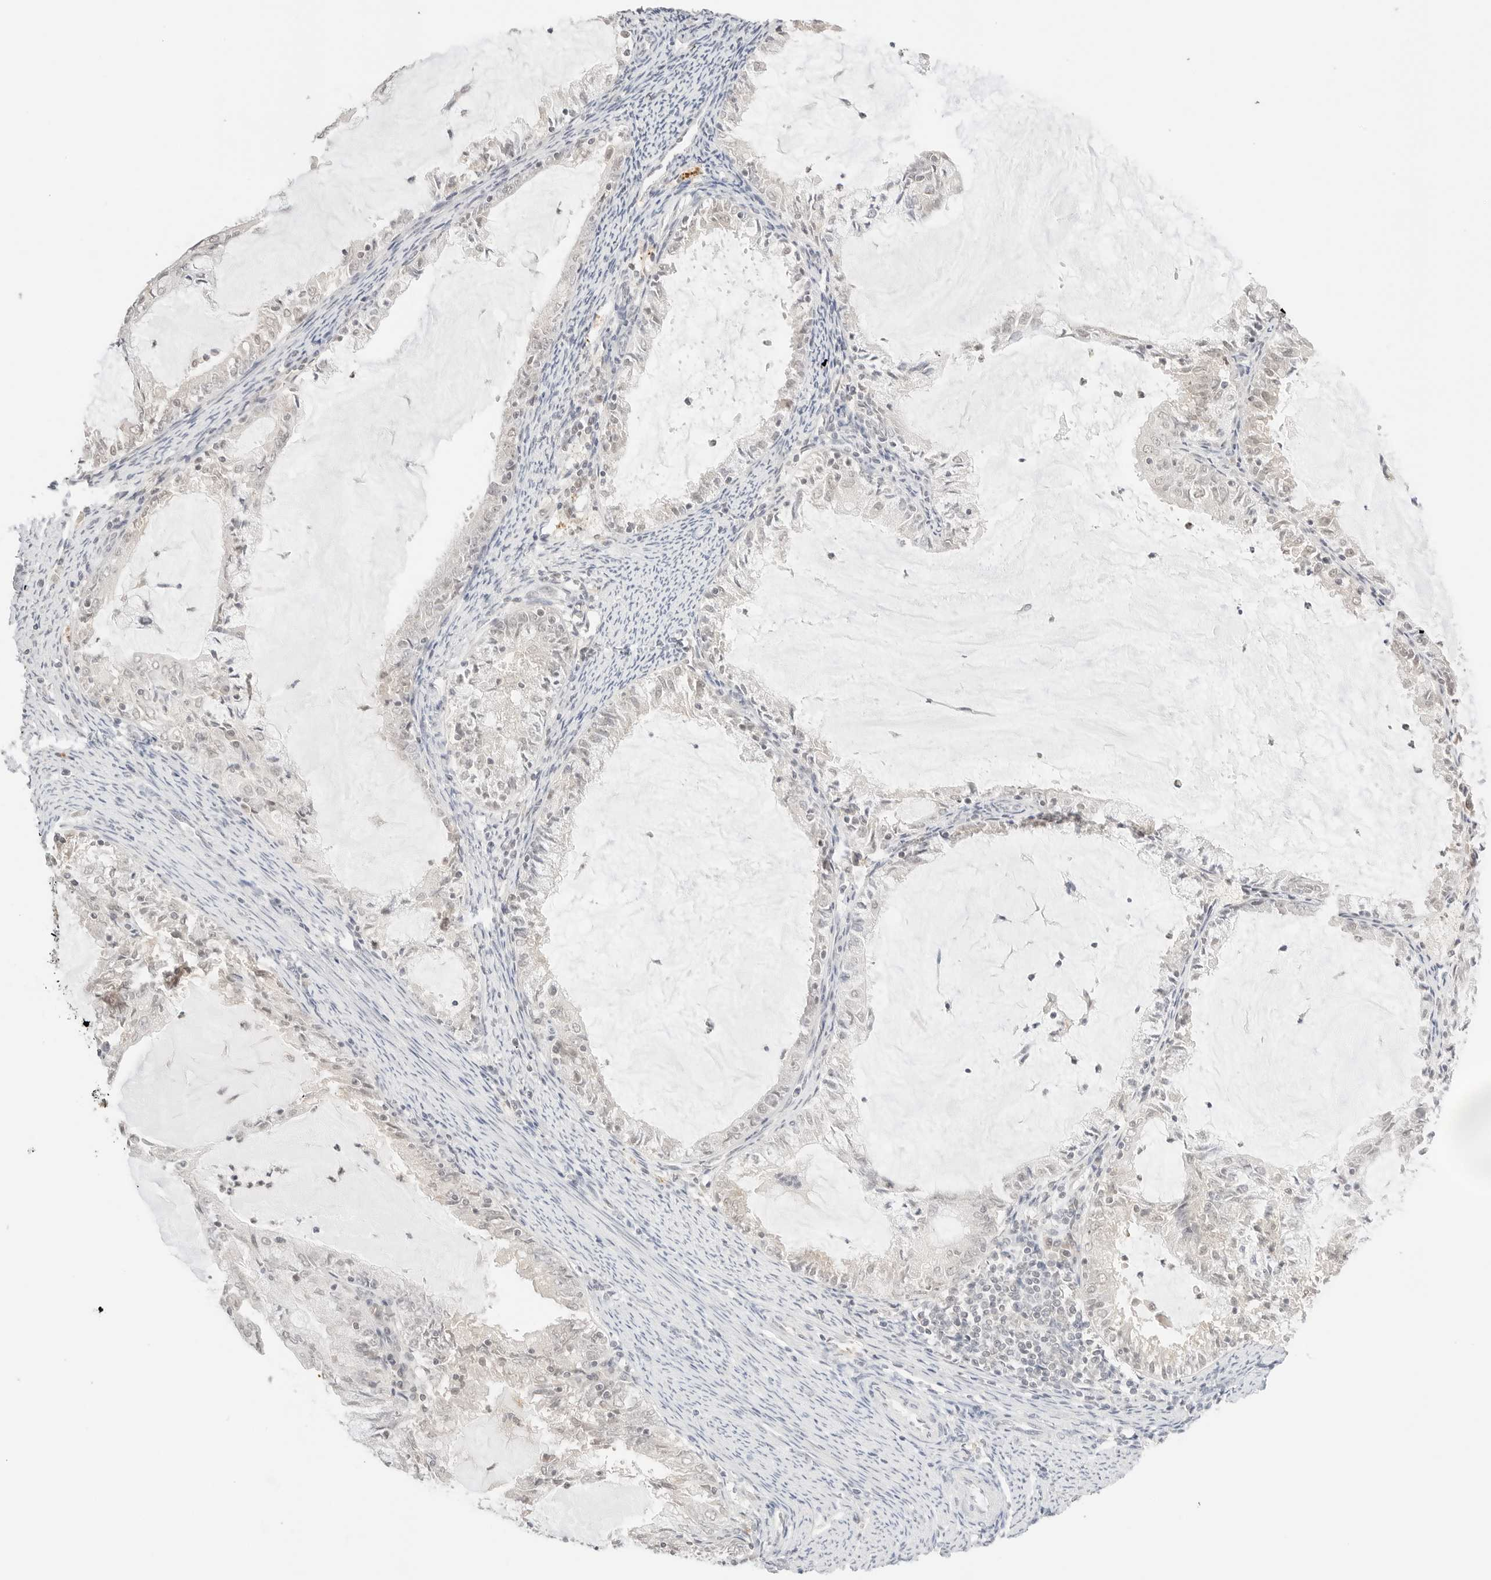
{"staining": {"intensity": "negative", "quantity": "none", "location": "none"}, "tissue": "endometrial cancer", "cell_type": "Tumor cells", "image_type": "cancer", "snomed": [{"axis": "morphology", "description": "Adenocarcinoma, NOS"}, {"axis": "topography", "description": "Endometrium"}], "caption": "Immunohistochemistry micrograph of adenocarcinoma (endometrial) stained for a protein (brown), which displays no staining in tumor cells.", "gene": "RPS6KL1", "patient": {"sex": "female", "age": 57}}